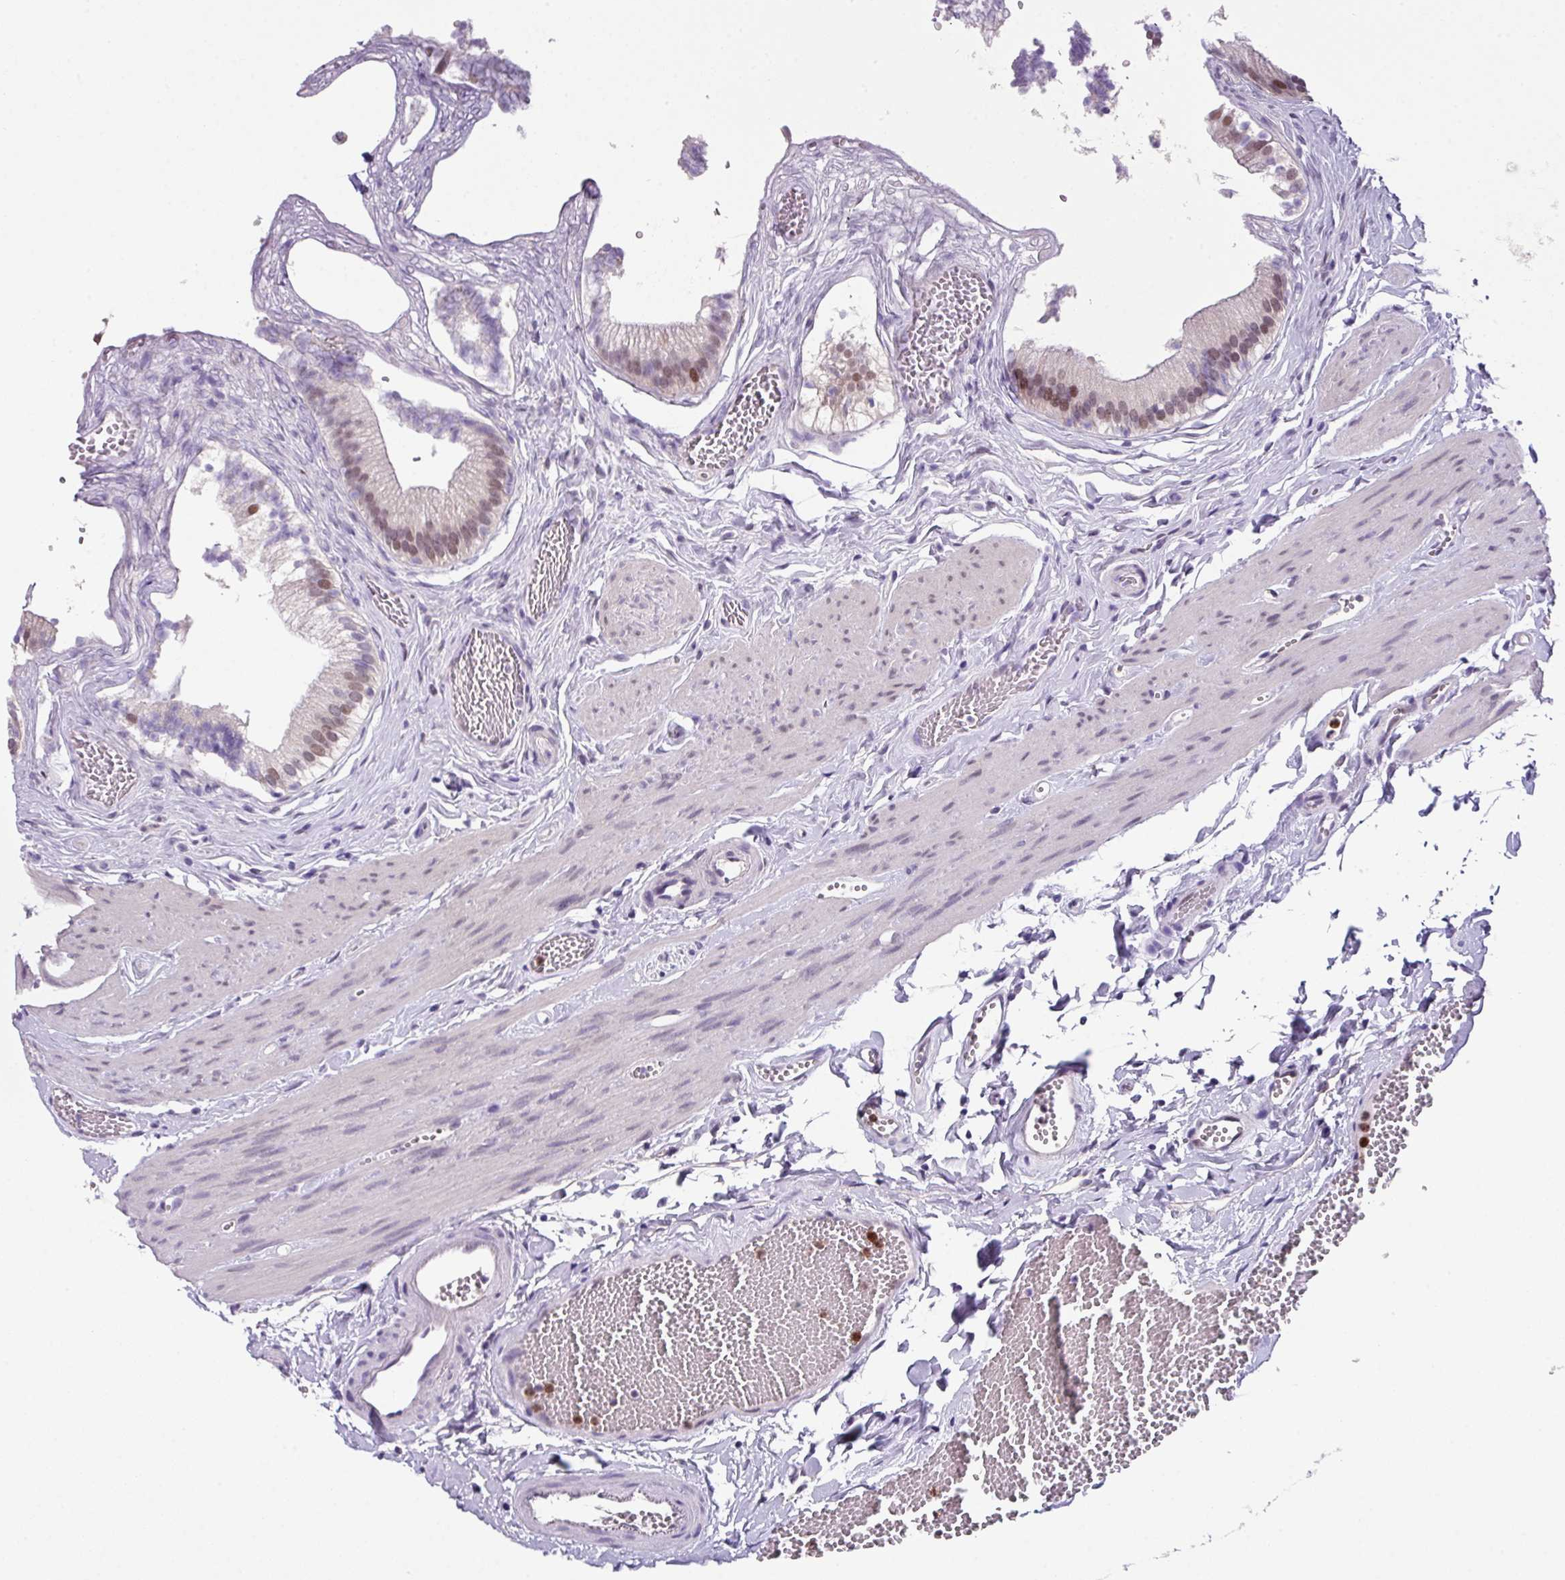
{"staining": {"intensity": "moderate", "quantity": "25%-75%", "location": "nuclear"}, "tissue": "gallbladder", "cell_type": "Glandular cells", "image_type": "normal", "snomed": [{"axis": "morphology", "description": "Normal tissue, NOS"}, {"axis": "topography", "description": "Gallbladder"}], "caption": "Gallbladder stained with immunohistochemistry (IHC) displays moderate nuclear expression in about 25%-75% of glandular cells. (DAB IHC with brightfield microscopy, high magnification).", "gene": "ZFP3", "patient": {"sex": "female", "age": 54}}